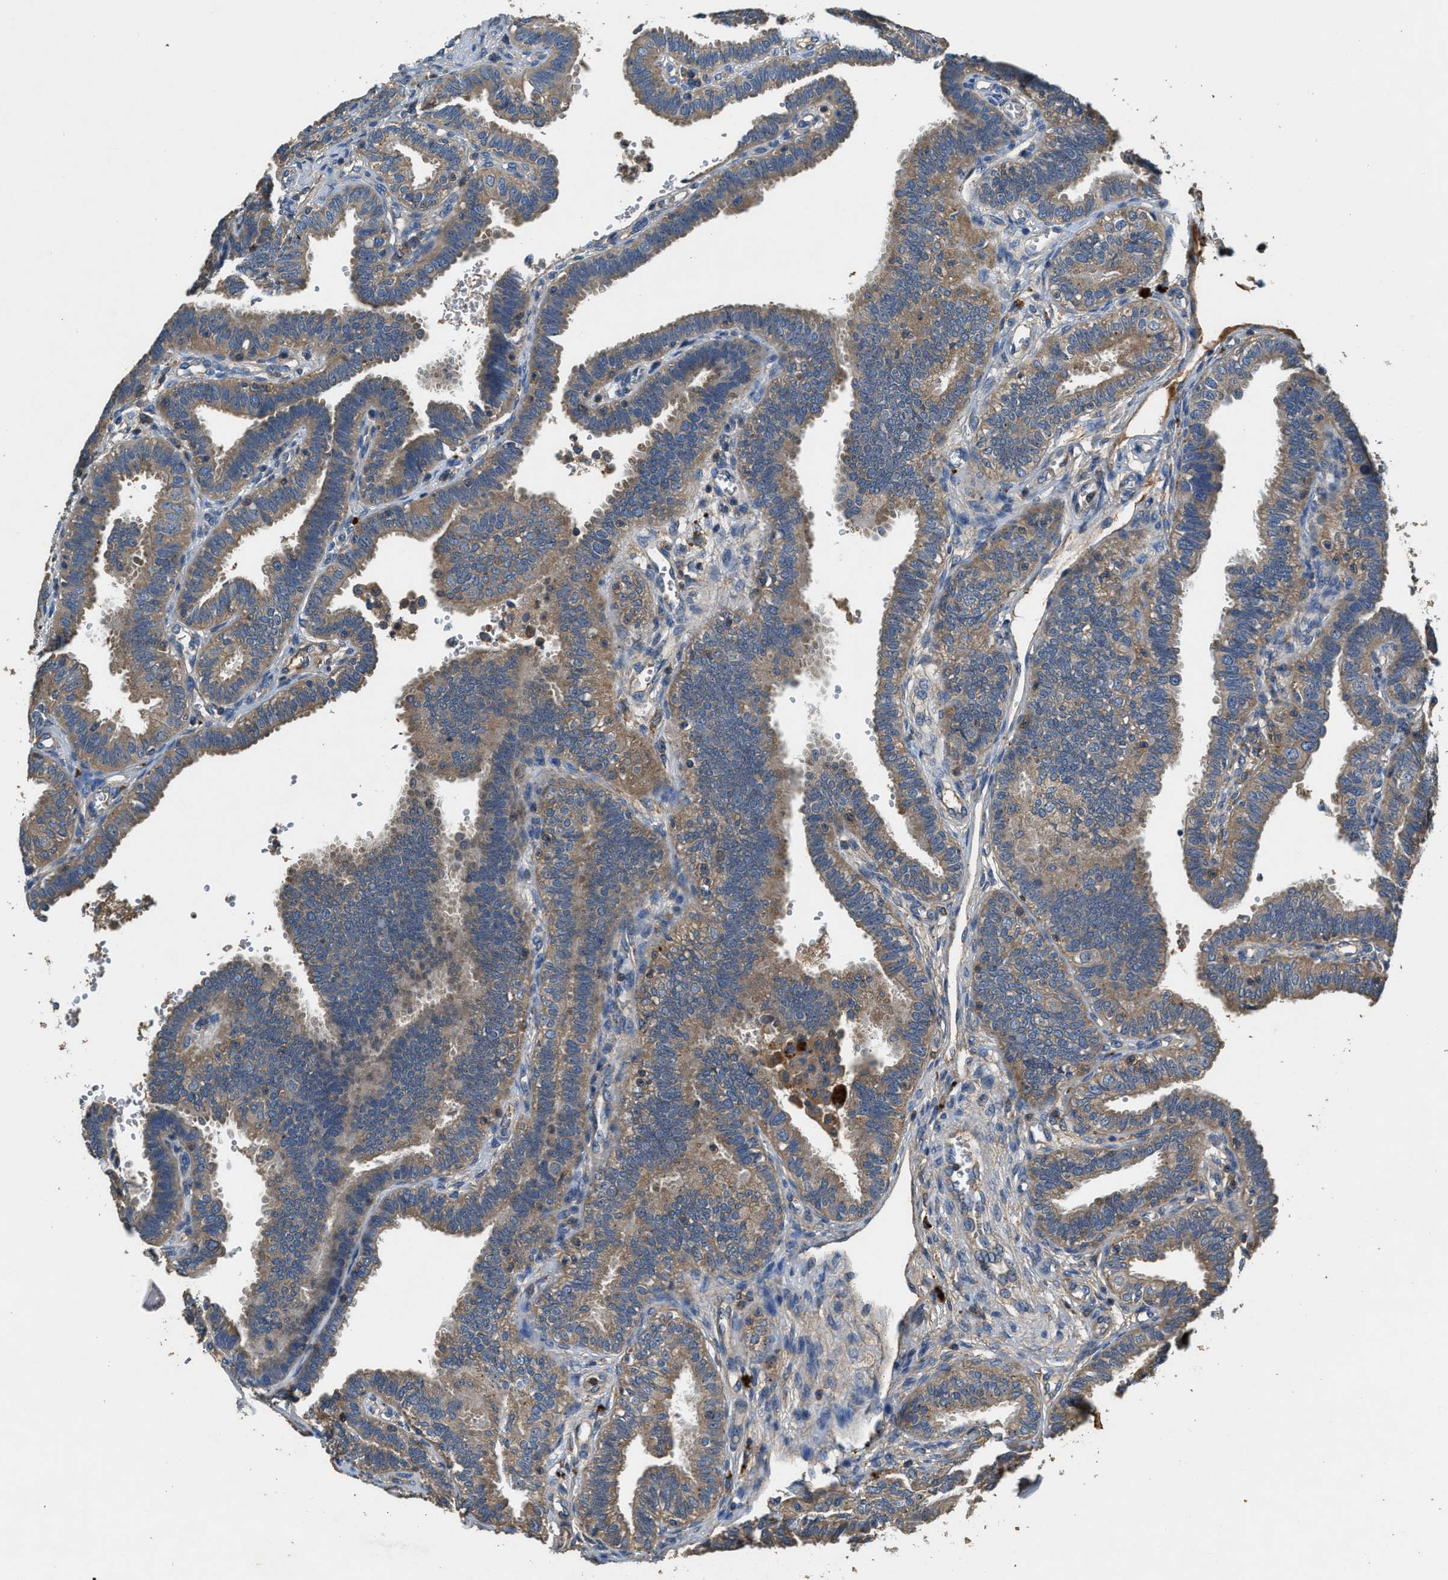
{"staining": {"intensity": "moderate", "quantity": ">75%", "location": "cytoplasmic/membranous"}, "tissue": "fallopian tube", "cell_type": "Glandular cells", "image_type": "normal", "snomed": [{"axis": "morphology", "description": "Normal tissue, NOS"}, {"axis": "topography", "description": "Fallopian tube"}, {"axis": "topography", "description": "Placenta"}], "caption": "The image reveals staining of normal fallopian tube, revealing moderate cytoplasmic/membranous protein expression (brown color) within glandular cells.", "gene": "BLOC1S1", "patient": {"sex": "female", "age": 34}}